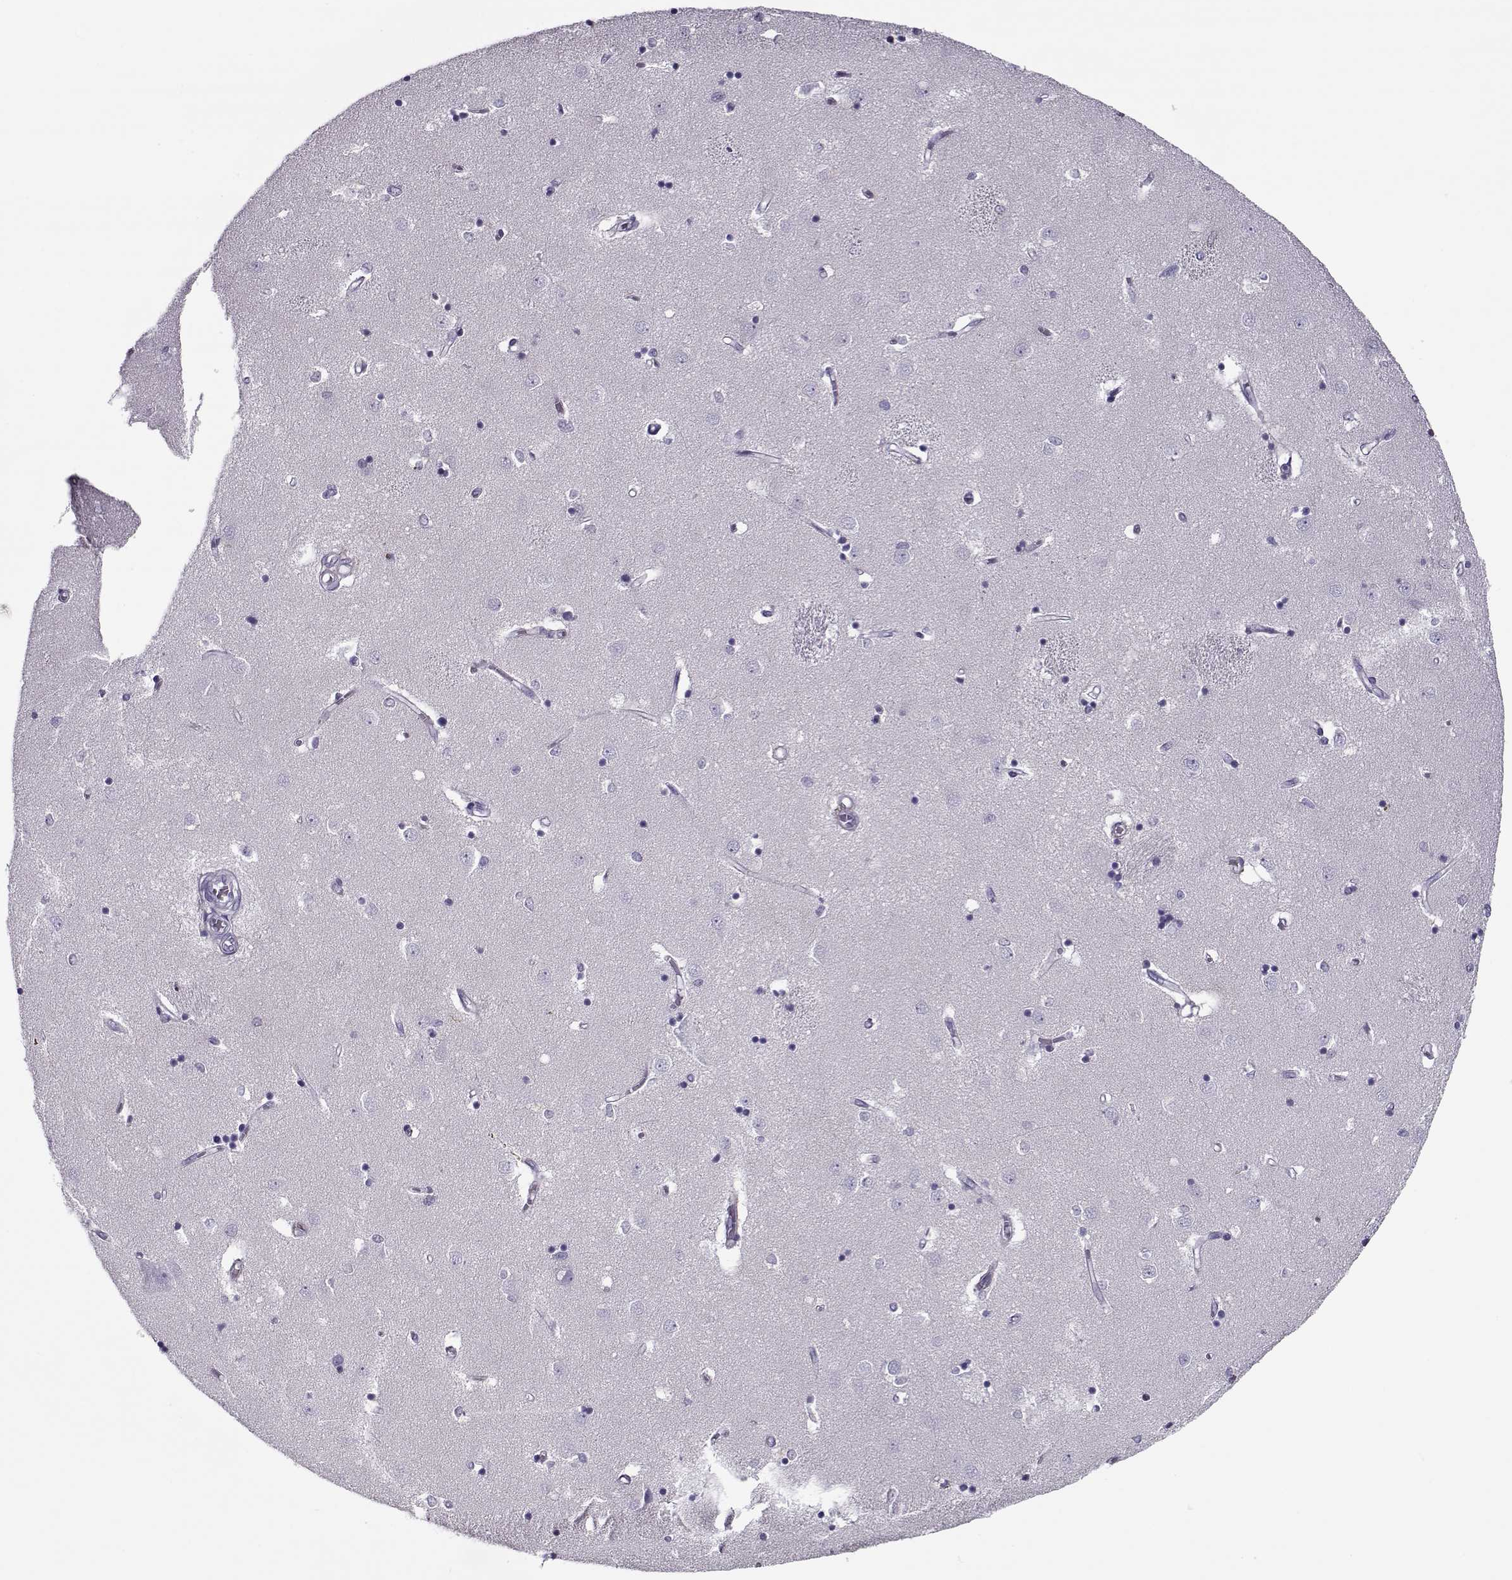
{"staining": {"intensity": "negative", "quantity": "none", "location": "none"}, "tissue": "caudate", "cell_type": "Glial cells", "image_type": "normal", "snomed": [{"axis": "morphology", "description": "Normal tissue, NOS"}, {"axis": "topography", "description": "Lateral ventricle wall"}], "caption": "High magnification brightfield microscopy of benign caudate stained with DAB (brown) and counterstained with hematoxylin (blue): glial cells show no significant positivity.", "gene": "PP2D1", "patient": {"sex": "male", "age": 54}}